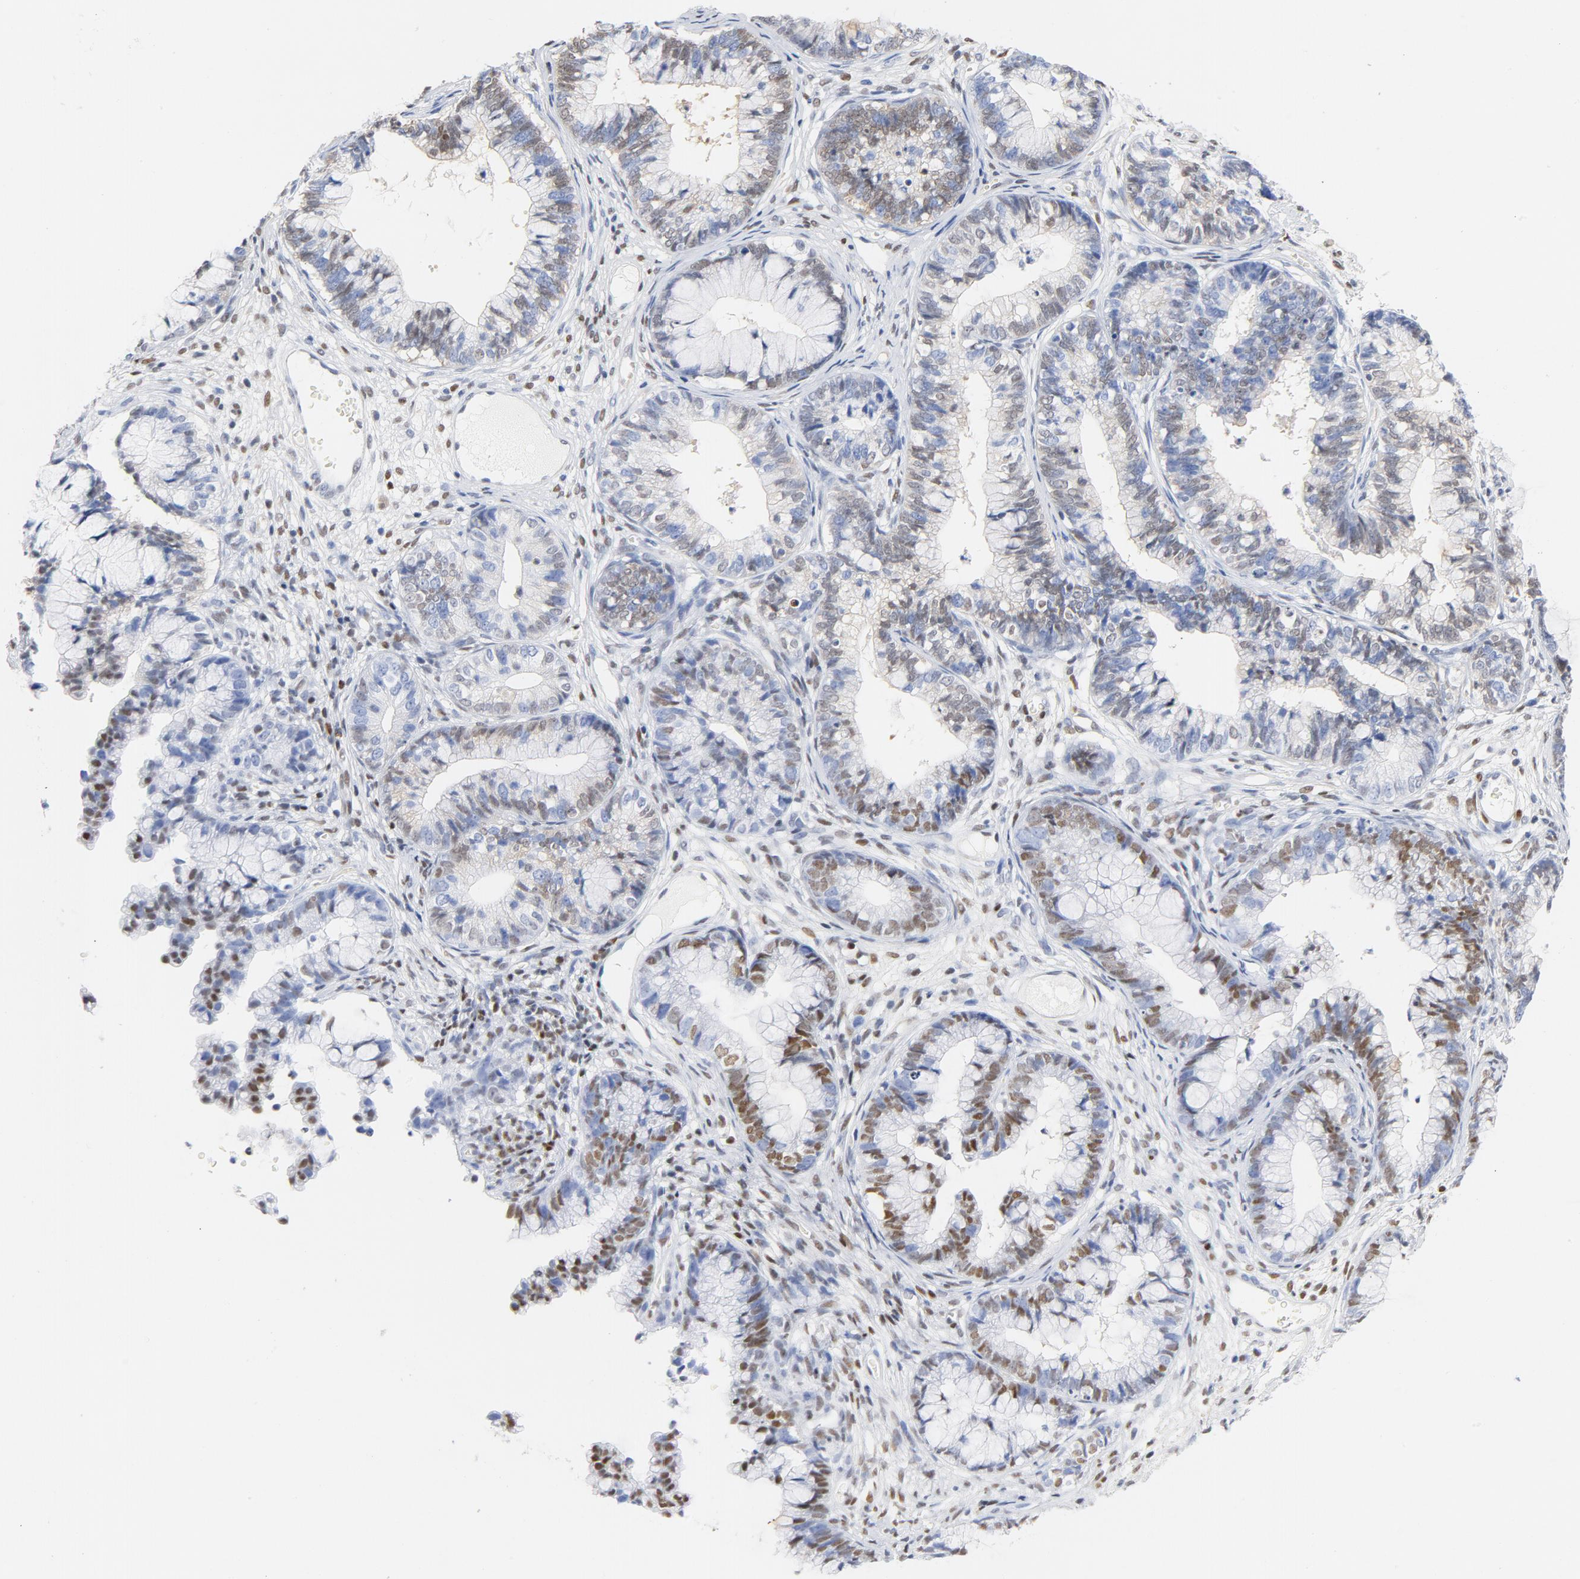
{"staining": {"intensity": "moderate", "quantity": "25%-75%", "location": "nuclear"}, "tissue": "cervical cancer", "cell_type": "Tumor cells", "image_type": "cancer", "snomed": [{"axis": "morphology", "description": "Adenocarcinoma, NOS"}, {"axis": "topography", "description": "Cervix"}], "caption": "Brown immunohistochemical staining in human cervical cancer (adenocarcinoma) shows moderate nuclear staining in about 25%-75% of tumor cells.", "gene": "CDKN1B", "patient": {"sex": "female", "age": 44}}